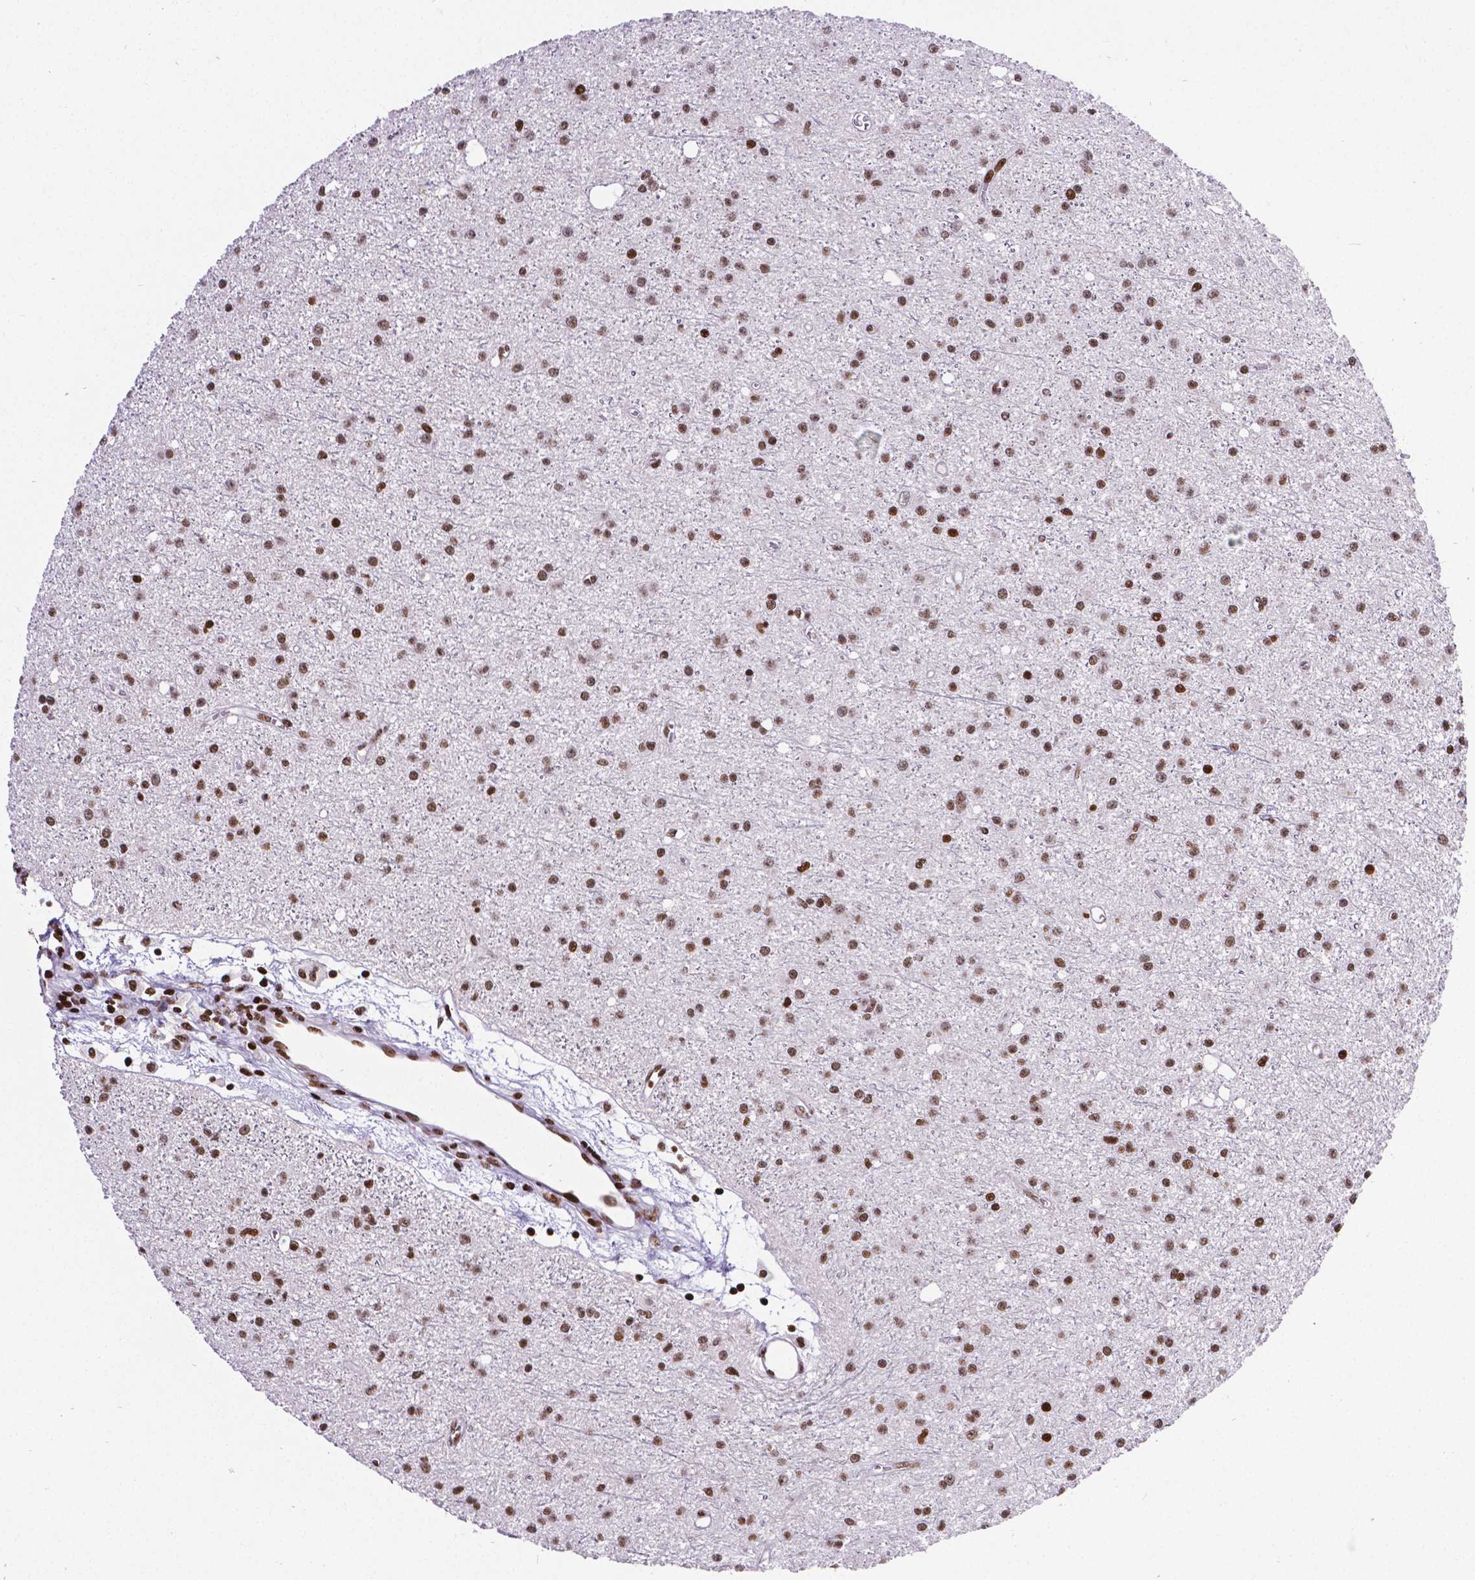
{"staining": {"intensity": "strong", "quantity": ">75%", "location": "nuclear"}, "tissue": "glioma", "cell_type": "Tumor cells", "image_type": "cancer", "snomed": [{"axis": "morphology", "description": "Glioma, malignant, Low grade"}, {"axis": "topography", "description": "Brain"}], "caption": "Strong nuclear positivity is appreciated in approximately >75% of tumor cells in malignant glioma (low-grade). The staining was performed using DAB to visualize the protein expression in brown, while the nuclei were stained in blue with hematoxylin (Magnification: 20x).", "gene": "CTCF", "patient": {"sex": "male", "age": 27}}